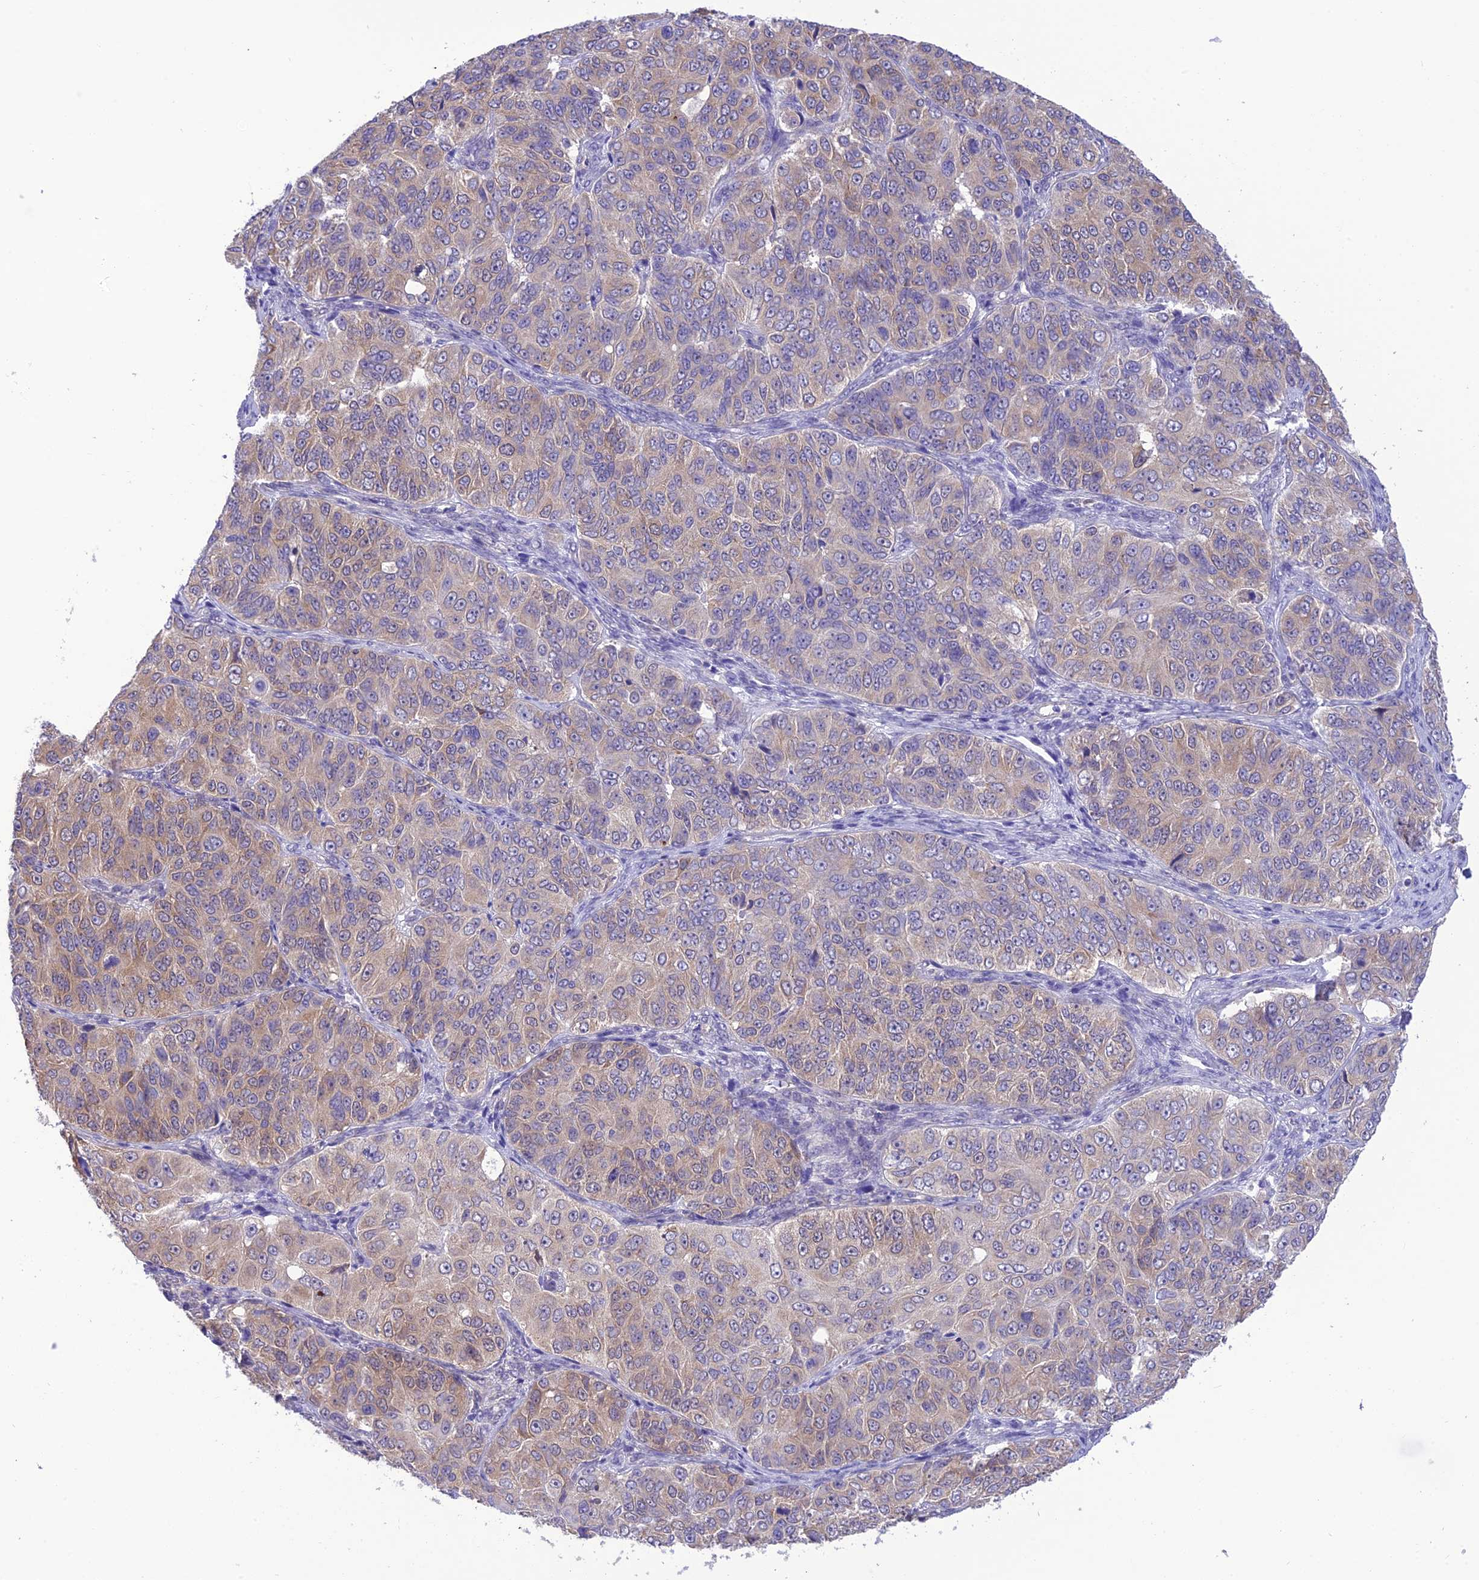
{"staining": {"intensity": "weak", "quantity": "<25%", "location": "cytoplasmic/membranous"}, "tissue": "ovarian cancer", "cell_type": "Tumor cells", "image_type": "cancer", "snomed": [{"axis": "morphology", "description": "Carcinoma, endometroid"}, {"axis": "topography", "description": "Ovary"}], "caption": "A micrograph of human endometroid carcinoma (ovarian) is negative for staining in tumor cells.", "gene": "RNF126", "patient": {"sex": "female", "age": 51}}